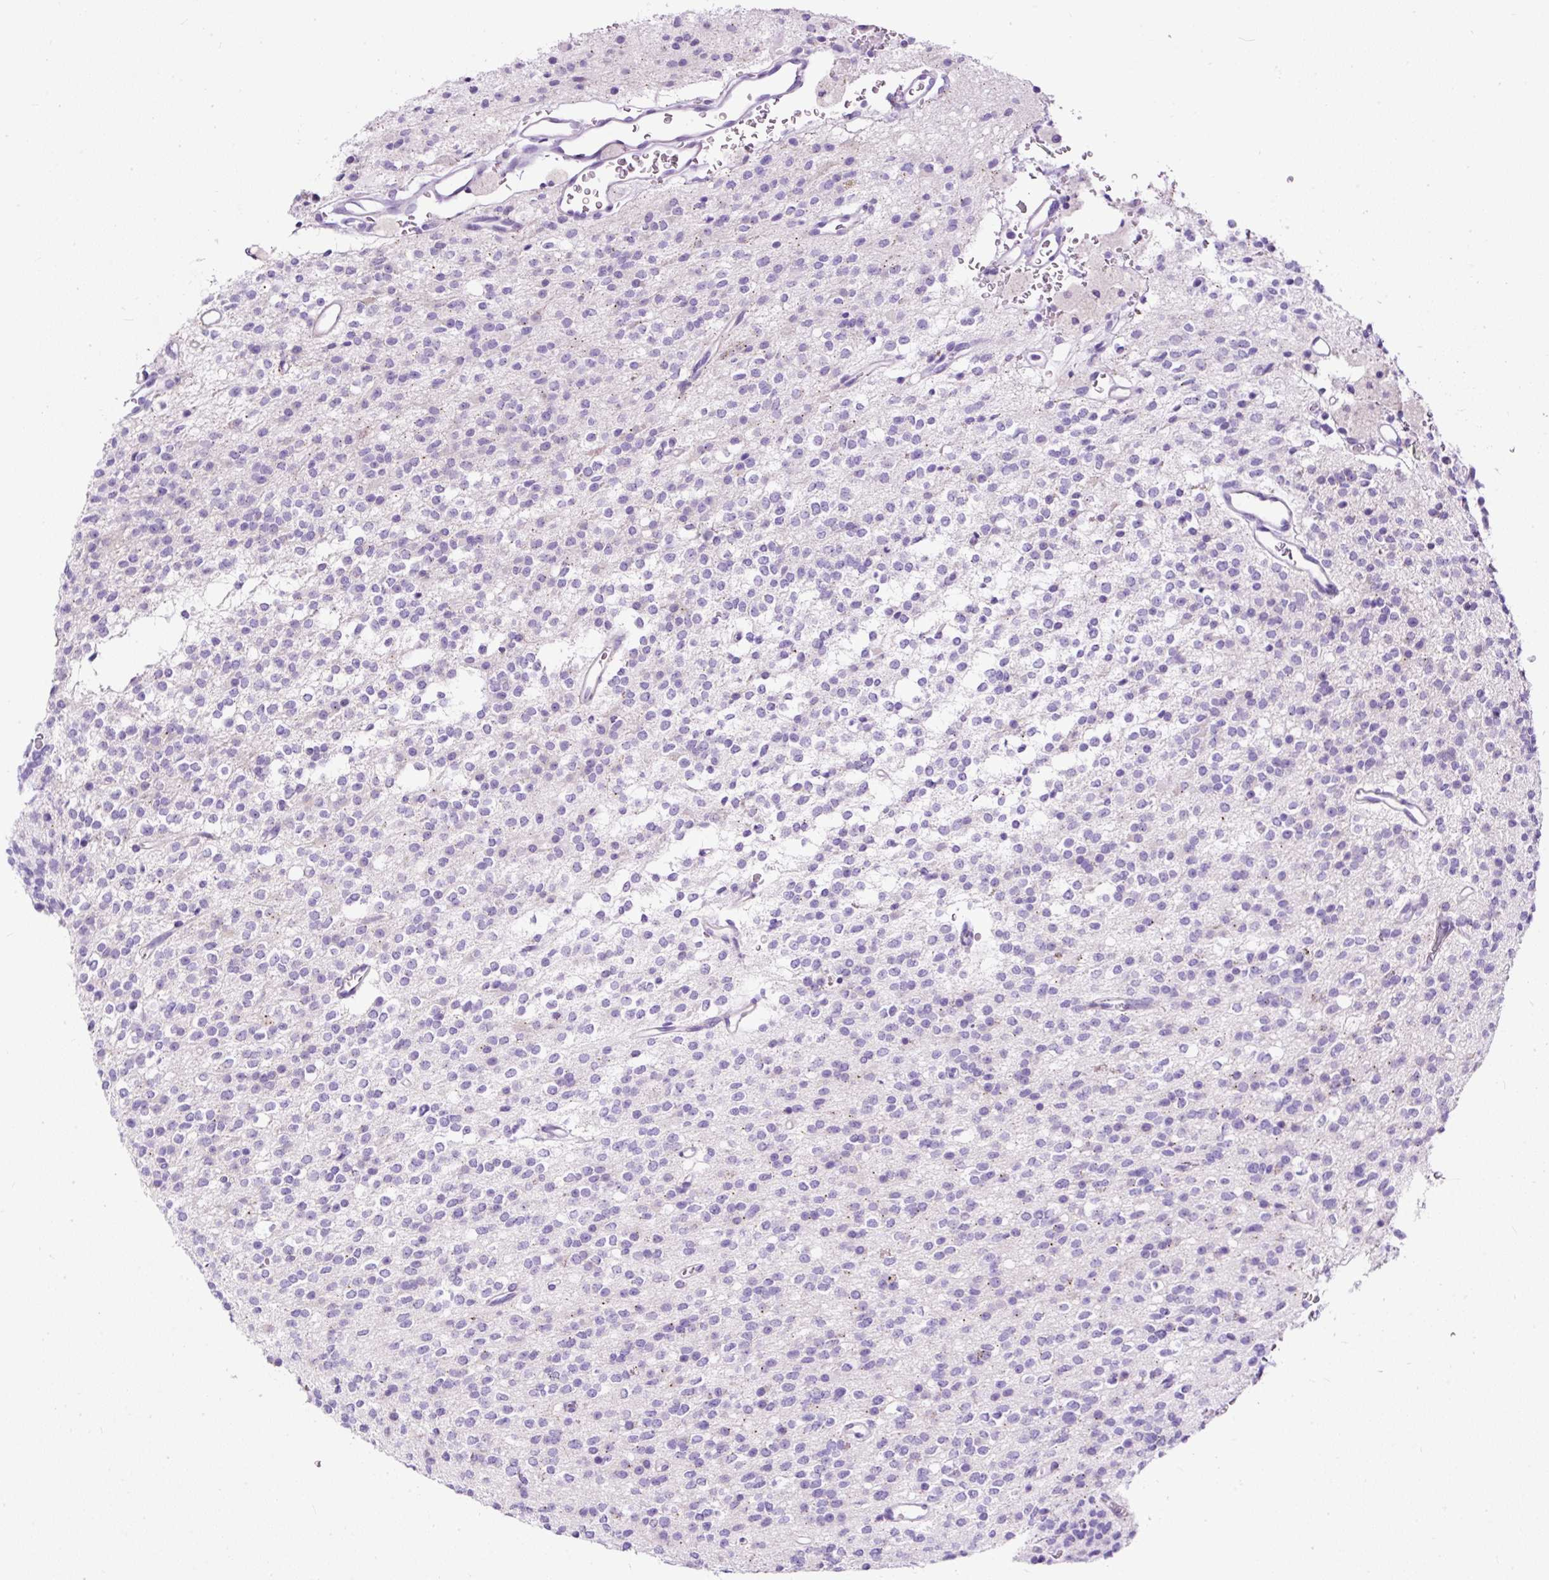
{"staining": {"intensity": "negative", "quantity": "none", "location": "none"}, "tissue": "glioma", "cell_type": "Tumor cells", "image_type": "cancer", "snomed": [{"axis": "morphology", "description": "Glioma, malignant, High grade"}, {"axis": "topography", "description": "Brain"}], "caption": "Micrograph shows no significant protein positivity in tumor cells of glioma. (DAB (3,3'-diaminobenzidine) IHC visualized using brightfield microscopy, high magnification).", "gene": "STOX2", "patient": {"sex": "male", "age": 34}}